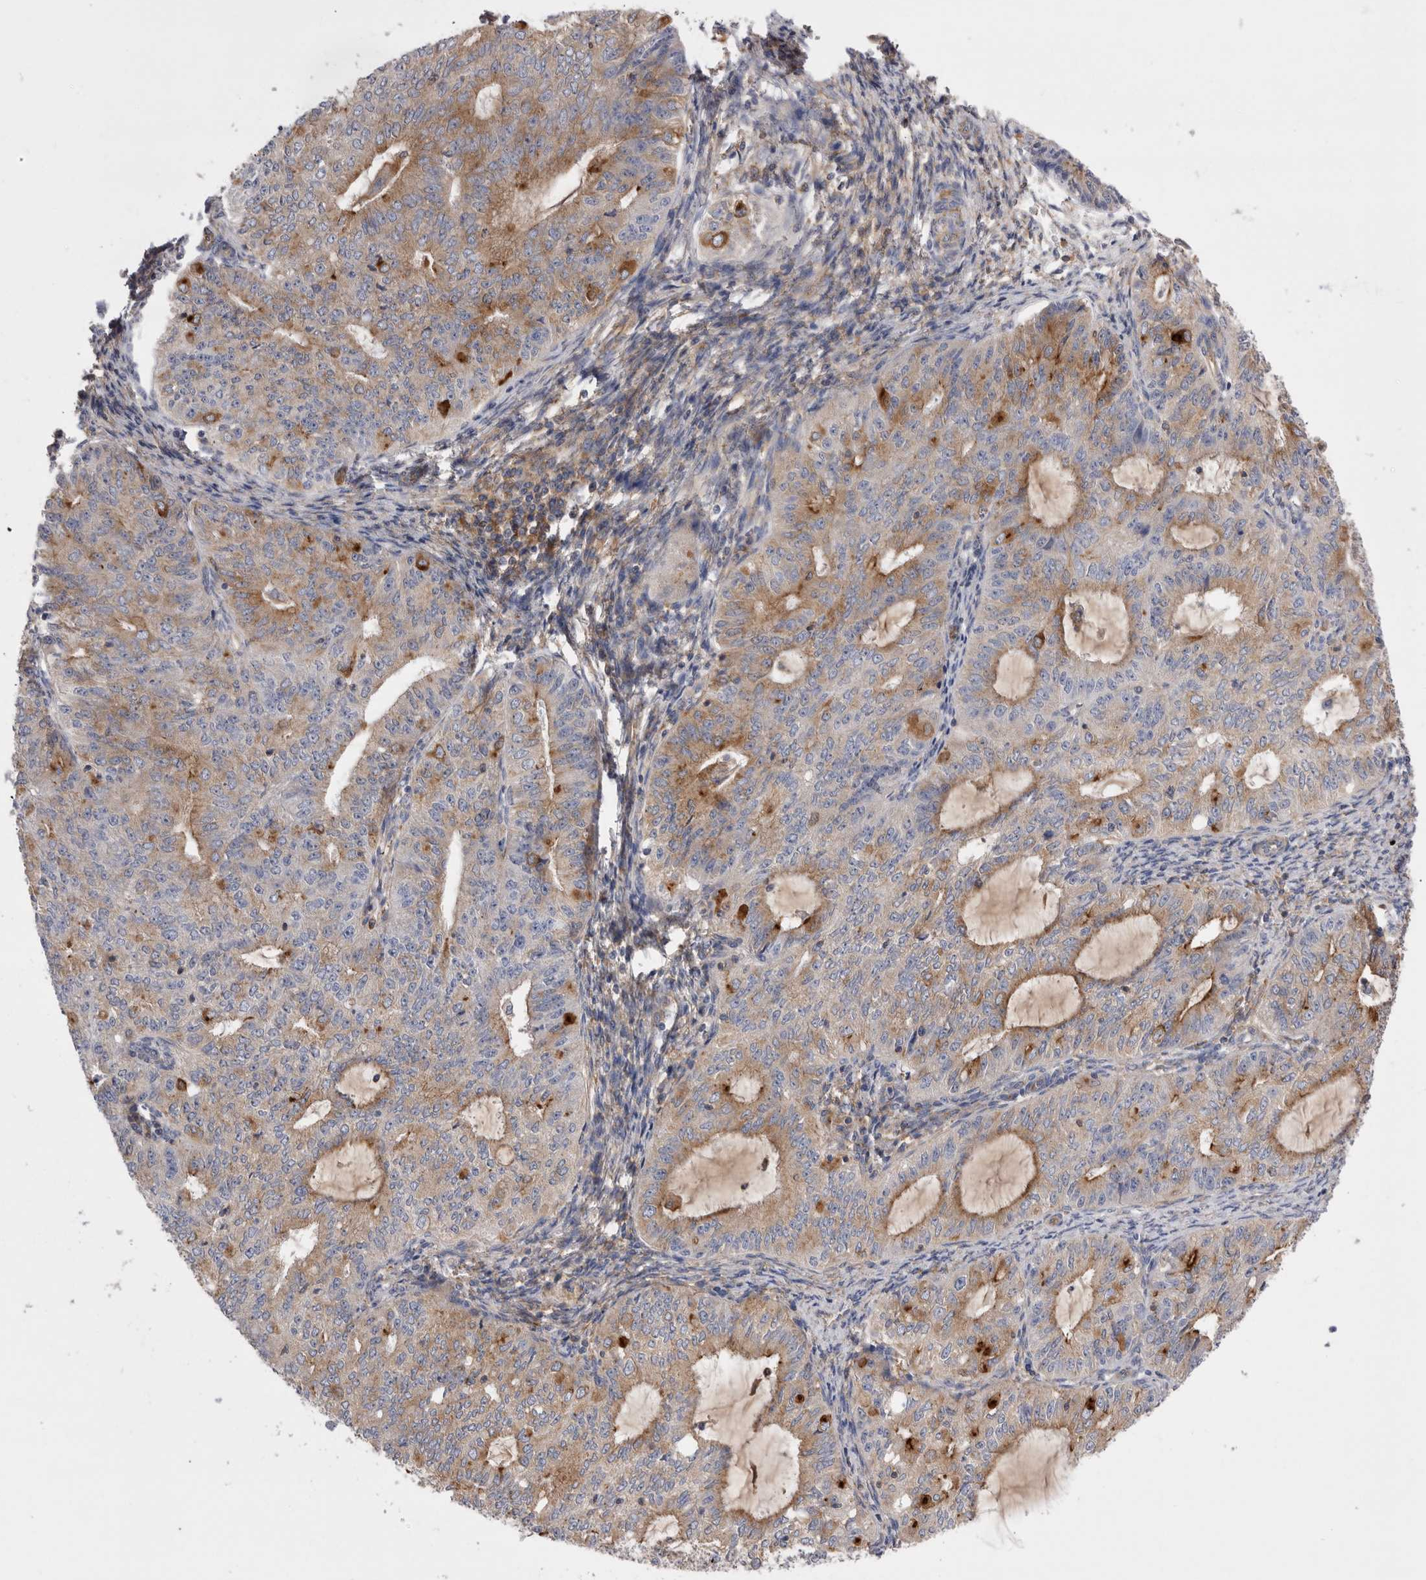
{"staining": {"intensity": "moderate", "quantity": ">75%", "location": "cytoplasmic/membranous"}, "tissue": "endometrial cancer", "cell_type": "Tumor cells", "image_type": "cancer", "snomed": [{"axis": "morphology", "description": "Adenocarcinoma, NOS"}, {"axis": "topography", "description": "Endometrium"}], "caption": "Immunohistochemistry (IHC) of human endometrial cancer displays medium levels of moderate cytoplasmic/membranous expression in approximately >75% of tumor cells.", "gene": "RAB11FIP1", "patient": {"sex": "female", "age": 32}}